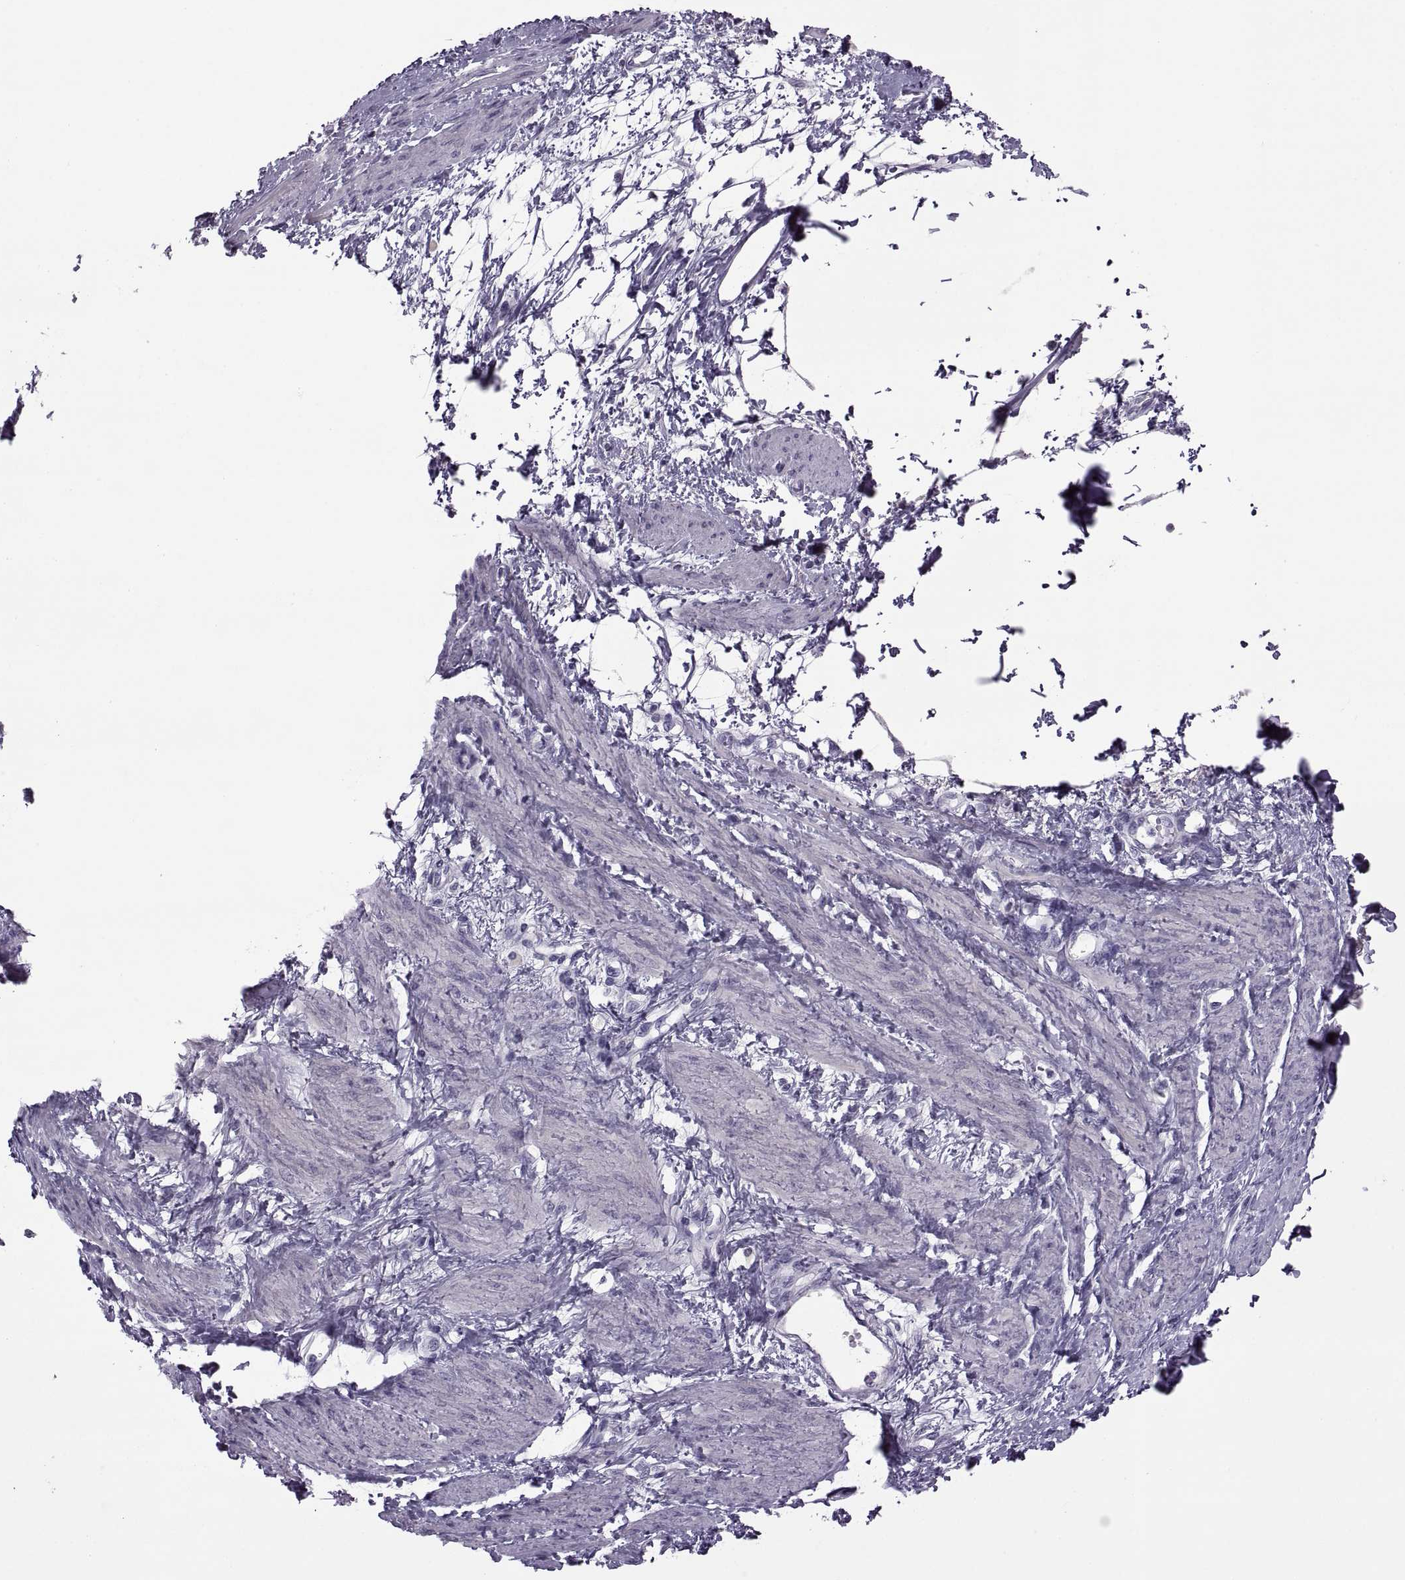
{"staining": {"intensity": "negative", "quantity": "none", "location": "none"}, "tissue": "smooth muscle", "cell_type": "Smooth muscle cells", "image_type": "normal", "snomed": [{"axis": "morphology", "description": "Normal tissue, NOS"}, {"axis": "topography", "description": "Smooth muscle"}, {"axis": "topography", "description": "Uterus"}], "caption": "This image is of normal smooth muscle stained with immunohistochemistry to label a protein in brown with the nuclei are counter-stained blue. There is no staining in smooth muscle cells.", "gene": "RSPH6A", "patient": {"sex": "female", "age": 39}}